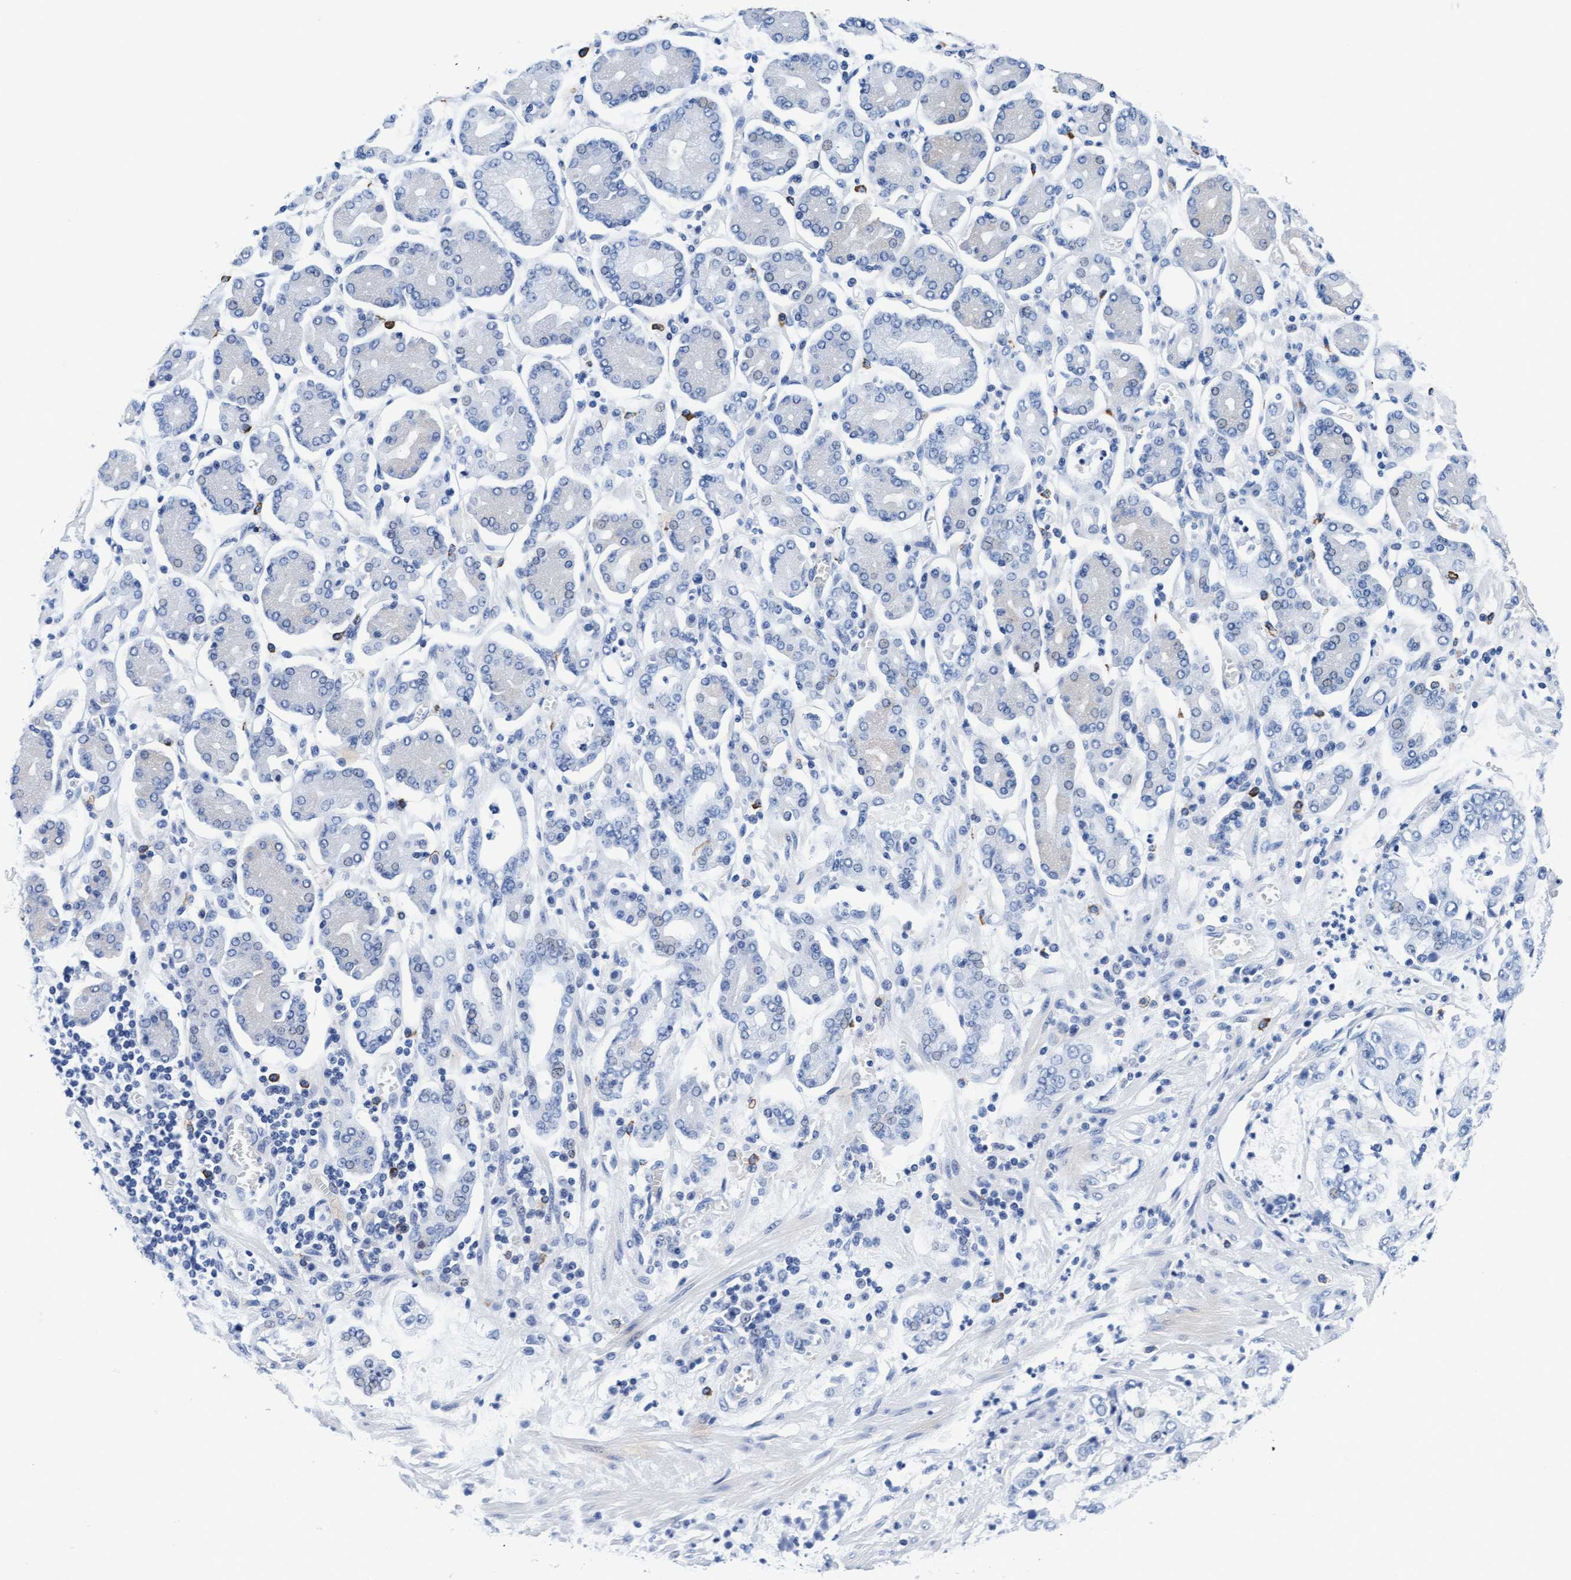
{"staining": {"intensity": "negative", "quantity": "none", "location": "none"}, "tissue": "stomach cancer", "cell_type": "Tumor cells", "image_type": "cancer", "snomed": [{"axis": "morphology", "description": "Adenocarcinoma, NOS"}, {"axis": "topography", "description": "Stomach"}], "caption": "A micrograph of human adenocarcinoma (stomach) is negative for staining in tumor cells.", "gene": "ARSG", "patient": {"sex": "male", "age": 76}}